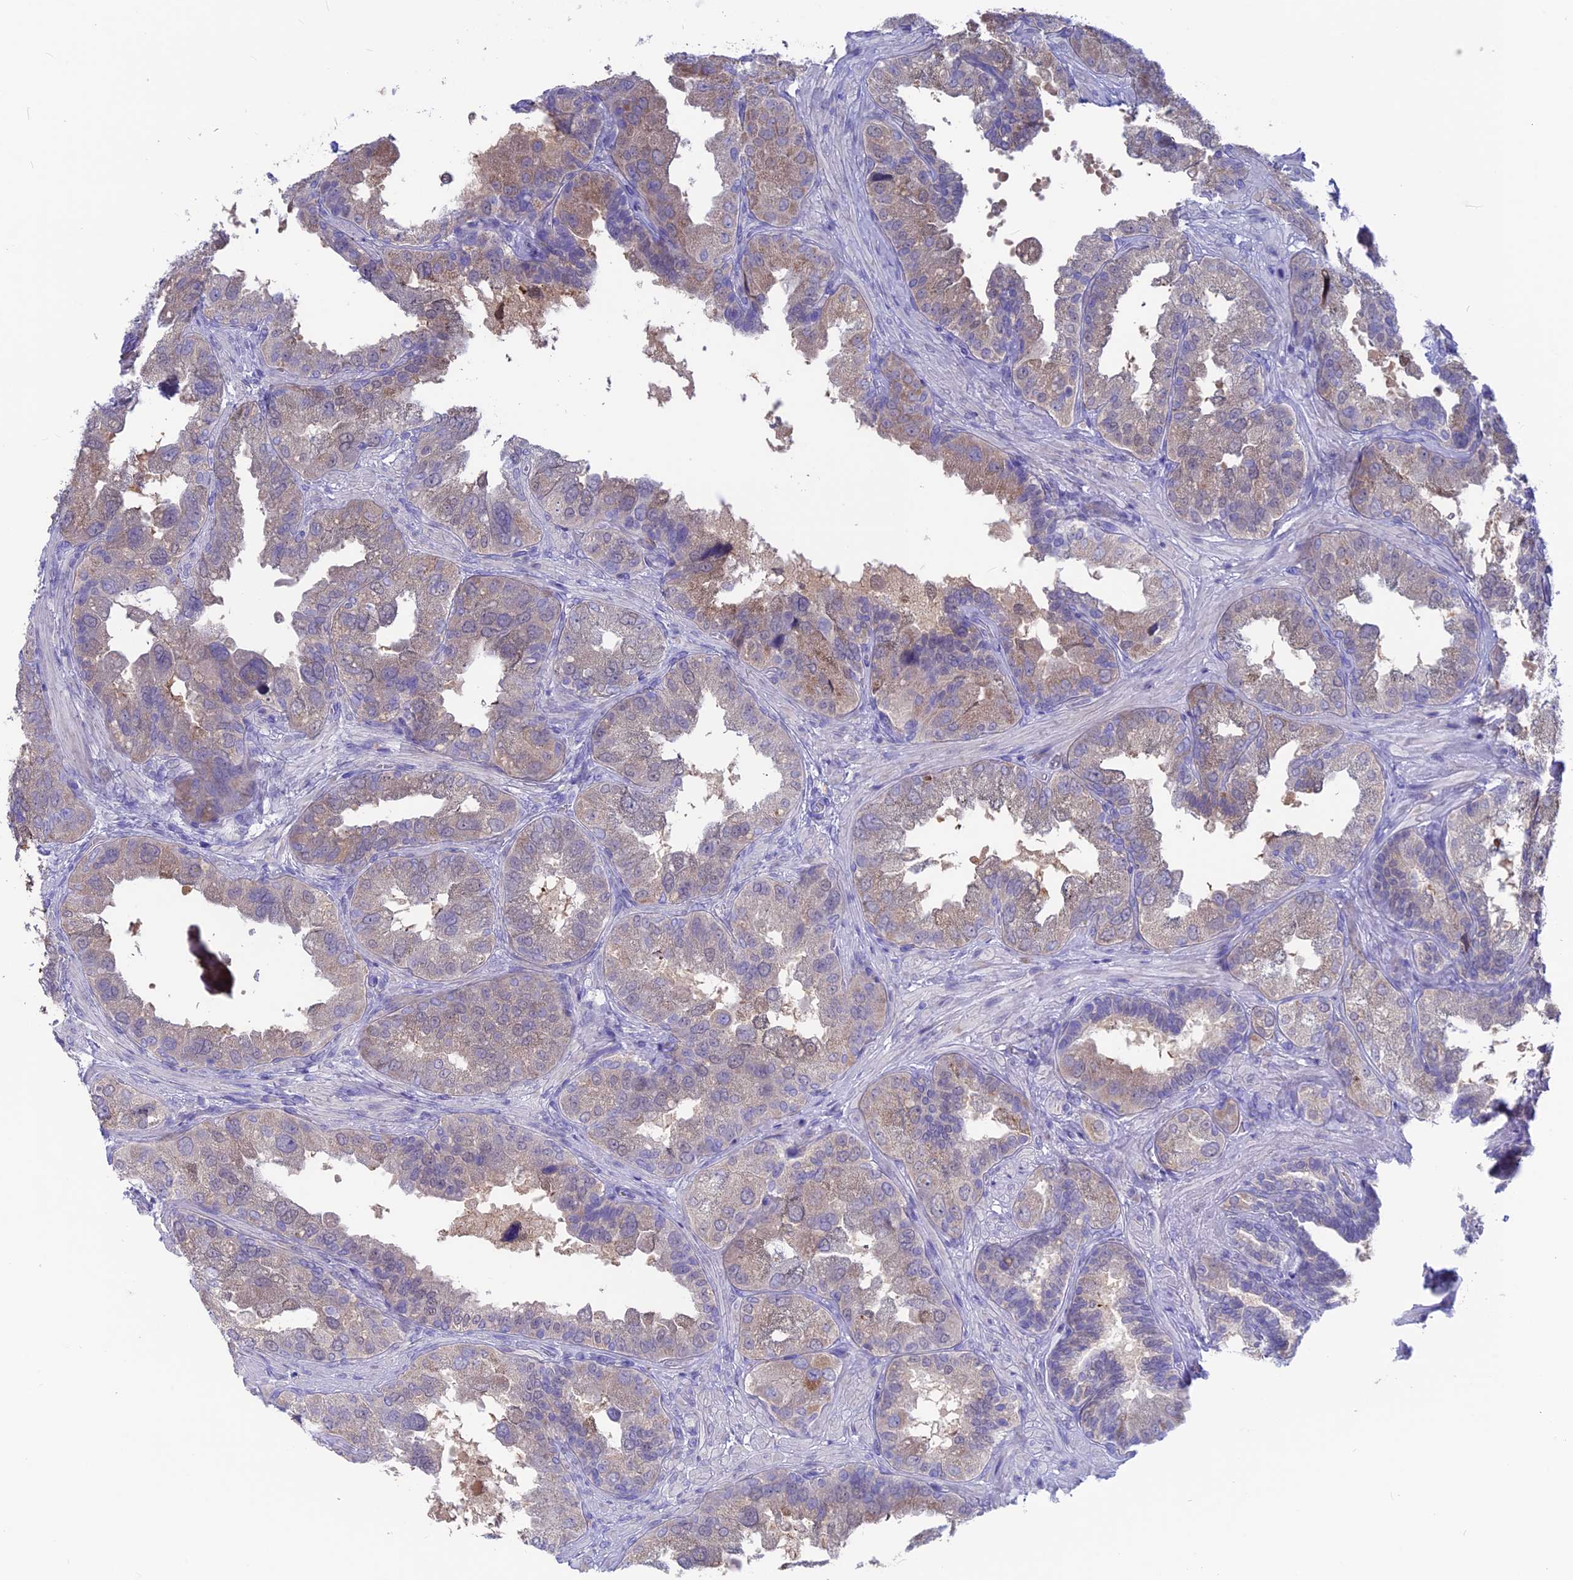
{"staining": {"intensity": "weak", "quantity": "<25%", "location": "cytoplasmic/membranous"}, "tissue": "seminal vesicle", "cell_type": "Glandular cells", "image_type": "normal", "snomed": [{"axis": "morphology", "description": "Normal tissue, NOS"}, {"axis": "topography", "description": "Seminal veicle"}, {"axis": "topography", "description": "Peripheral nerve tissue"}], "caption": "Histopathology image shows no protein staining in glandular cells of benign seminal vesicle.", "gene": "SNTN", "patient": {"sex": "male", "age": 63}}